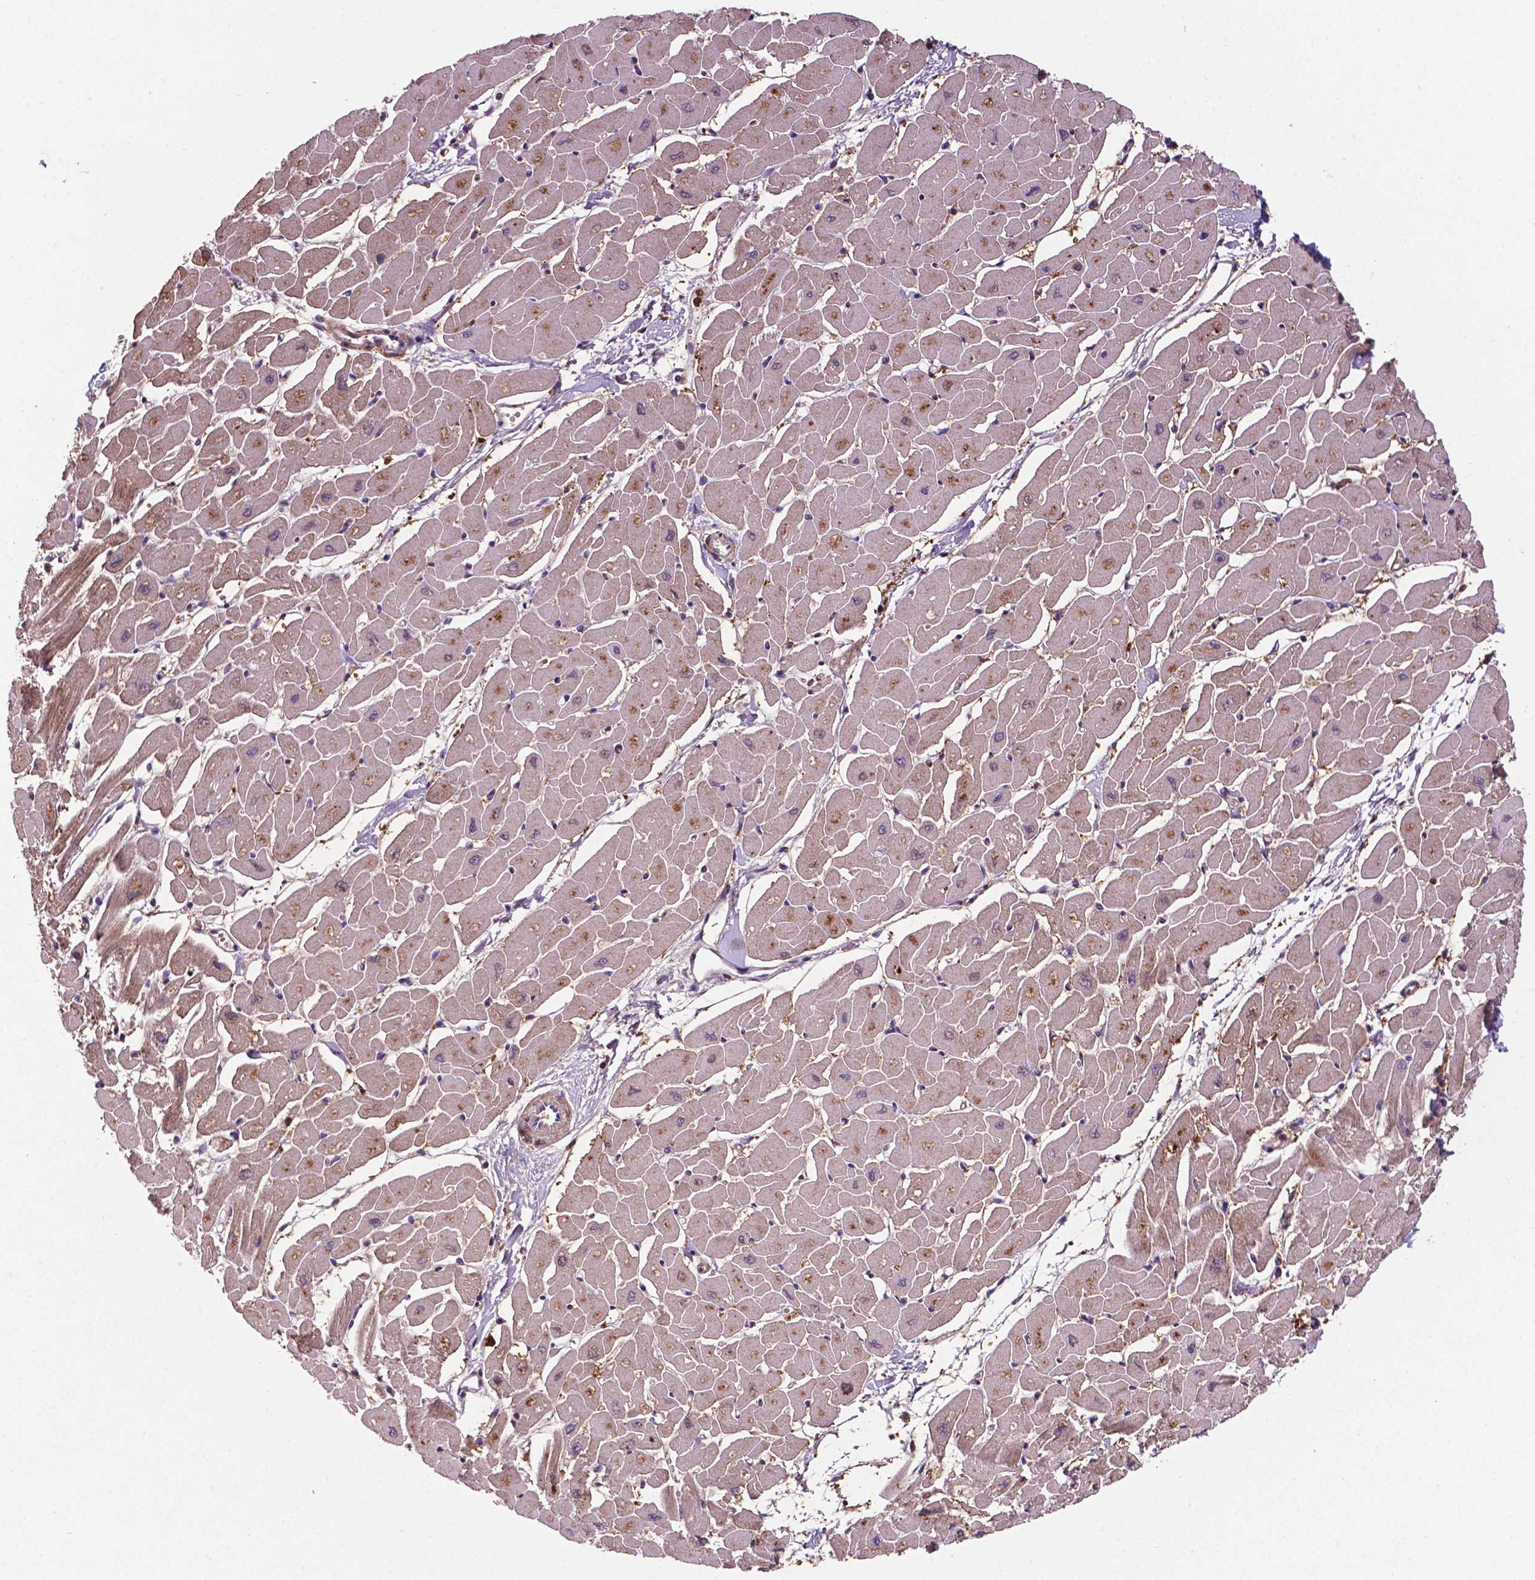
{"staining": {"intensity": "moderate", "quantity": "25%-75%", "location": "cytoplasmic/membranous"}, "tissue": "heart muscle", "cell_type": "Cardiomyocytes", "image_type": "normal", "snomed": [{"axis": "morphology", "description": "Normal tissue, NOS"}, {"axis": "topography", "description": "Heart"}], "caption": "Heart muscle stained for a protein exhibits moderate cytoplasmic/membranous positivity in cardiomyocytes. (DAB (3,3'-diaminobenzidine) IHC, brown staining for protein, blue staining for nuclei).", "gene": "SMAD3", "patient": {"sex": "male", "age": 57}}